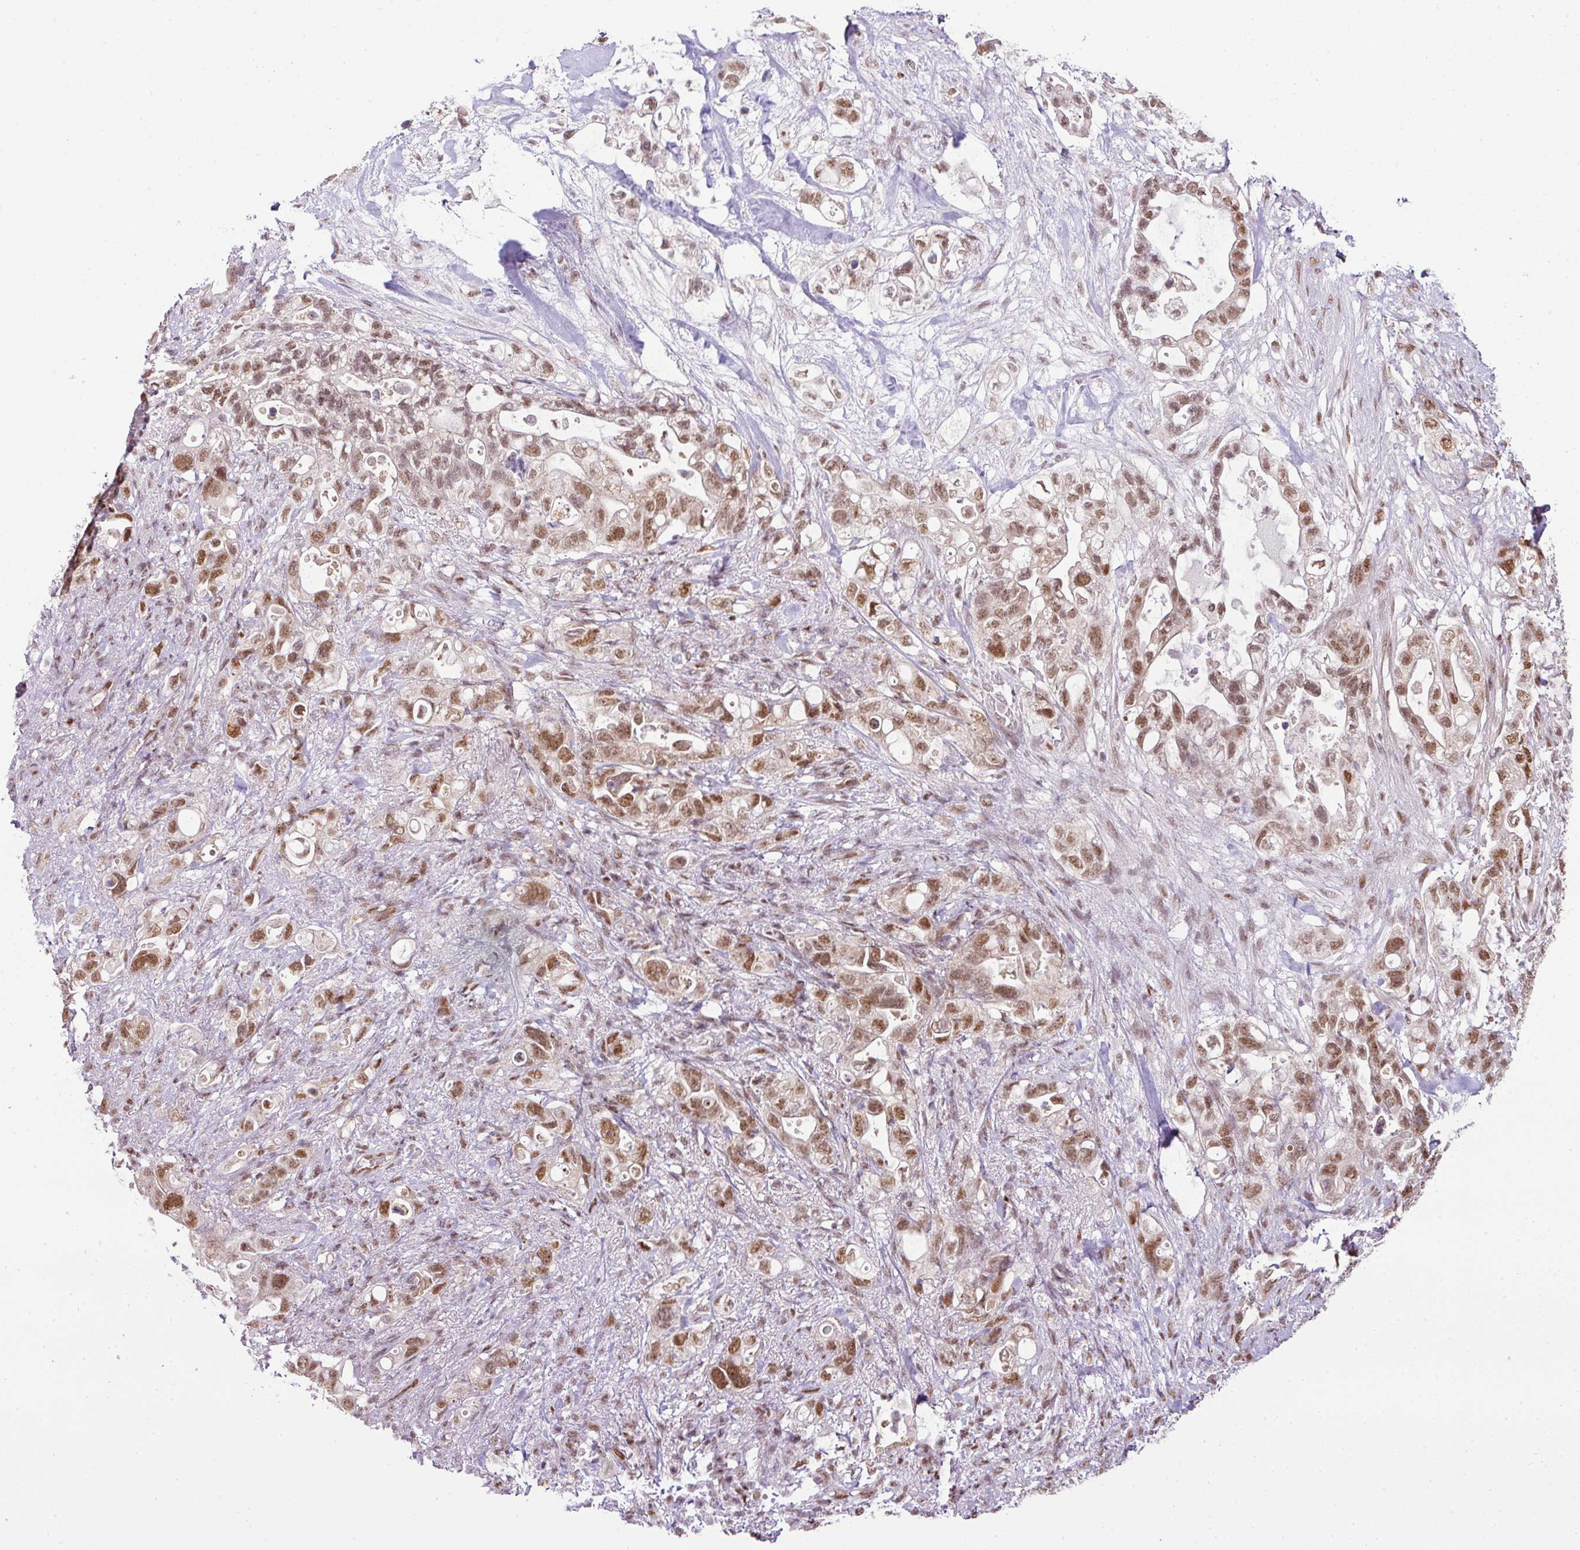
{"staining": {"intensity": "moderate", "quantity": ">75%", "location": "nuclear"}, "tissue": "pancreatic cancer", "cell_type": "Tumor cells", "image_type": "cancer", "snomed": [{"axis": "morphology", "description": "Adenocarcinoma, NOS"}, {"axis": "topography", "description": "Pancreas"}], "caption": "Adenocarcinoma (pancreatic) stained with a protein marker shows moderate staining in tumor cells.", "gene": "PGAP4", "patient": {"sex": "female", "age": 72}}